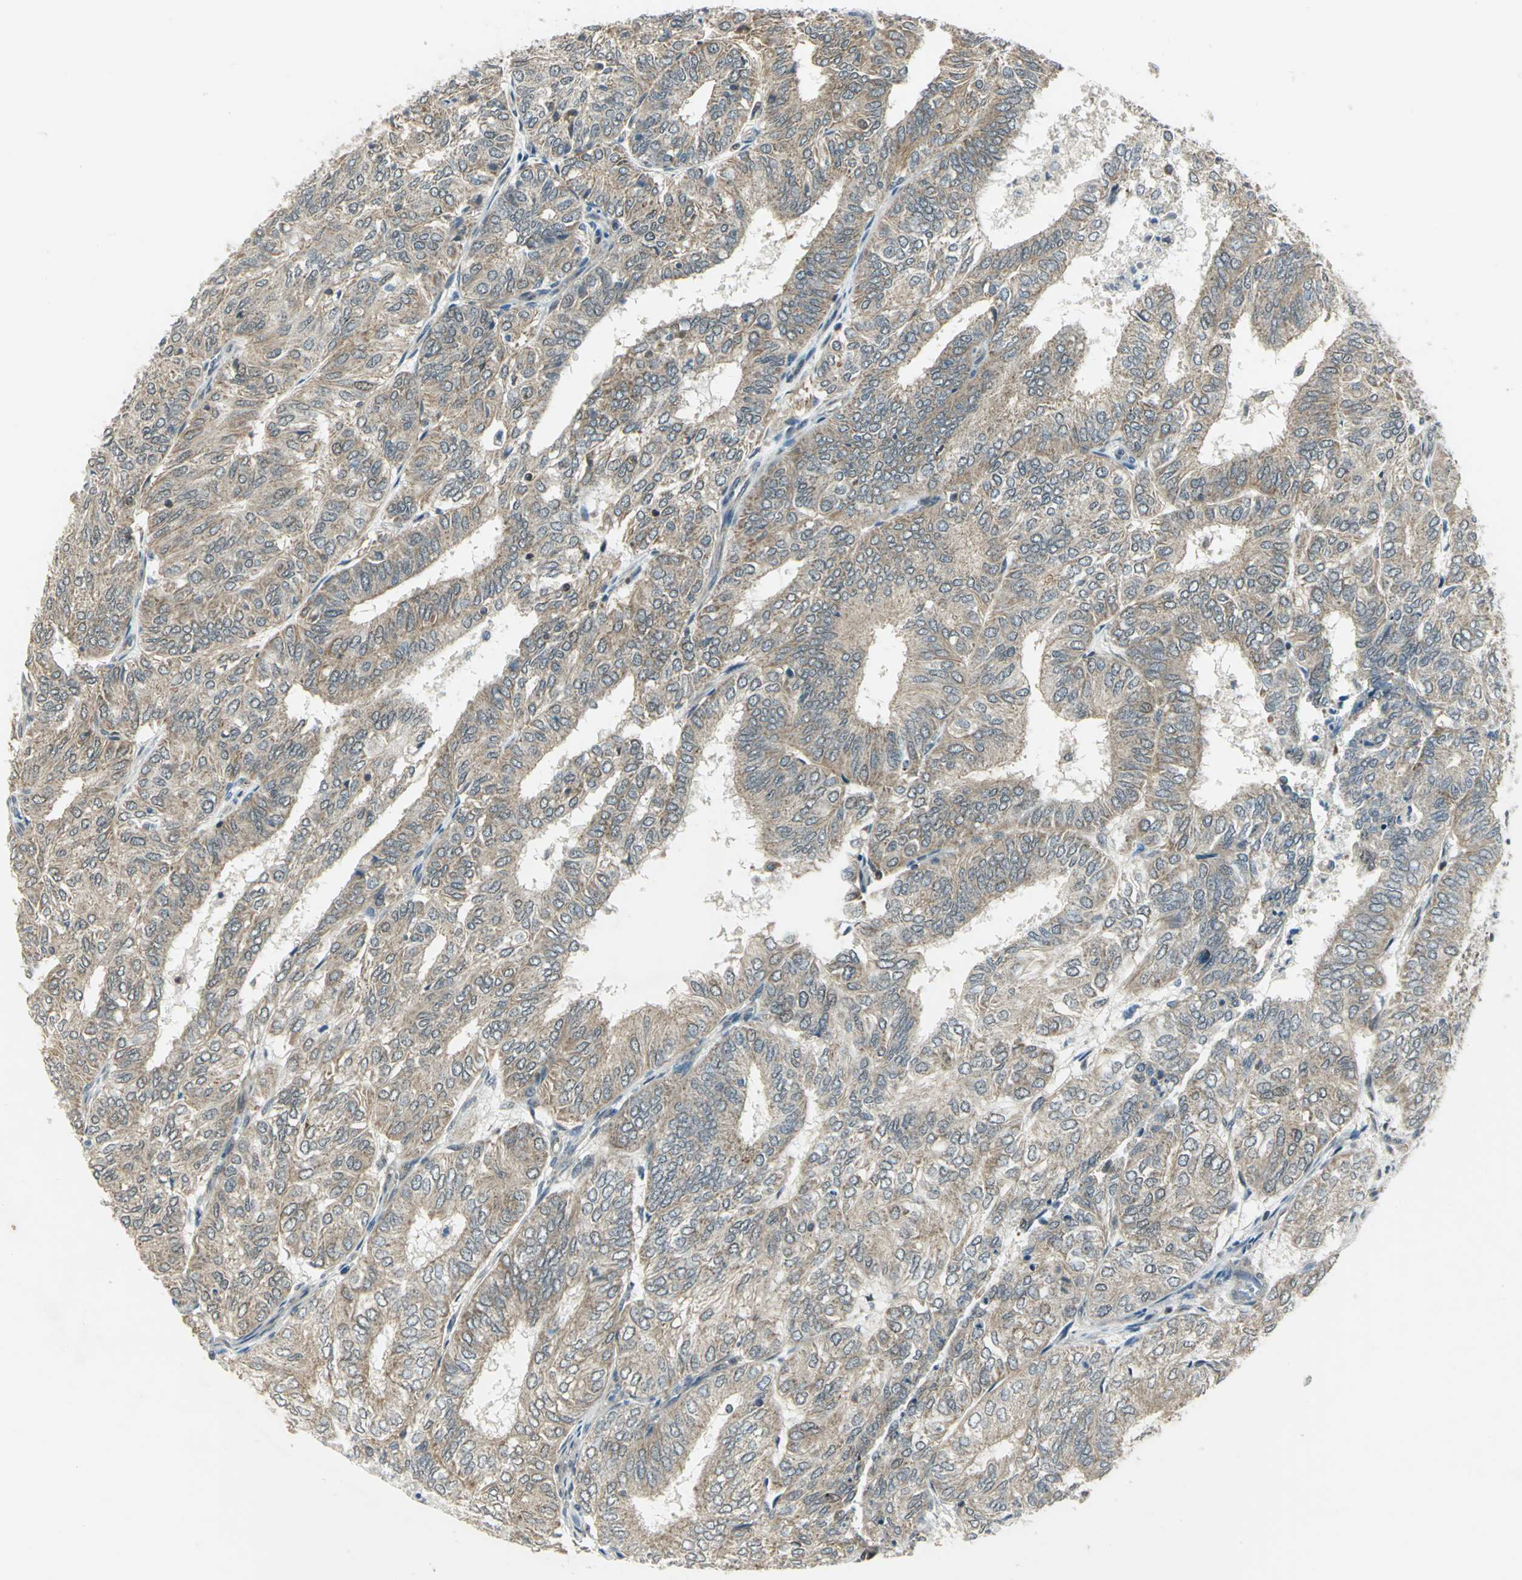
{"staining": {"intensity": "weak", "quantity": ">75%", "location": "cytoplasmic/membranous"}, "tissue": "endometrial cancer", "cell_type": "Tumor cells", "image_type": "cancer", "snomed": [{"axis": "morphology", "description": "Adenocarcinoma, NOS"}, {"axis": "topography", "description": "Uterus"}], "caption": "Tumor cells show weak cytoplasmic/membranous staining in about >75% of cells in endometrial cancer.", "gene": "PLAGL2", "patient": {"sex": "female", "age": 60}}